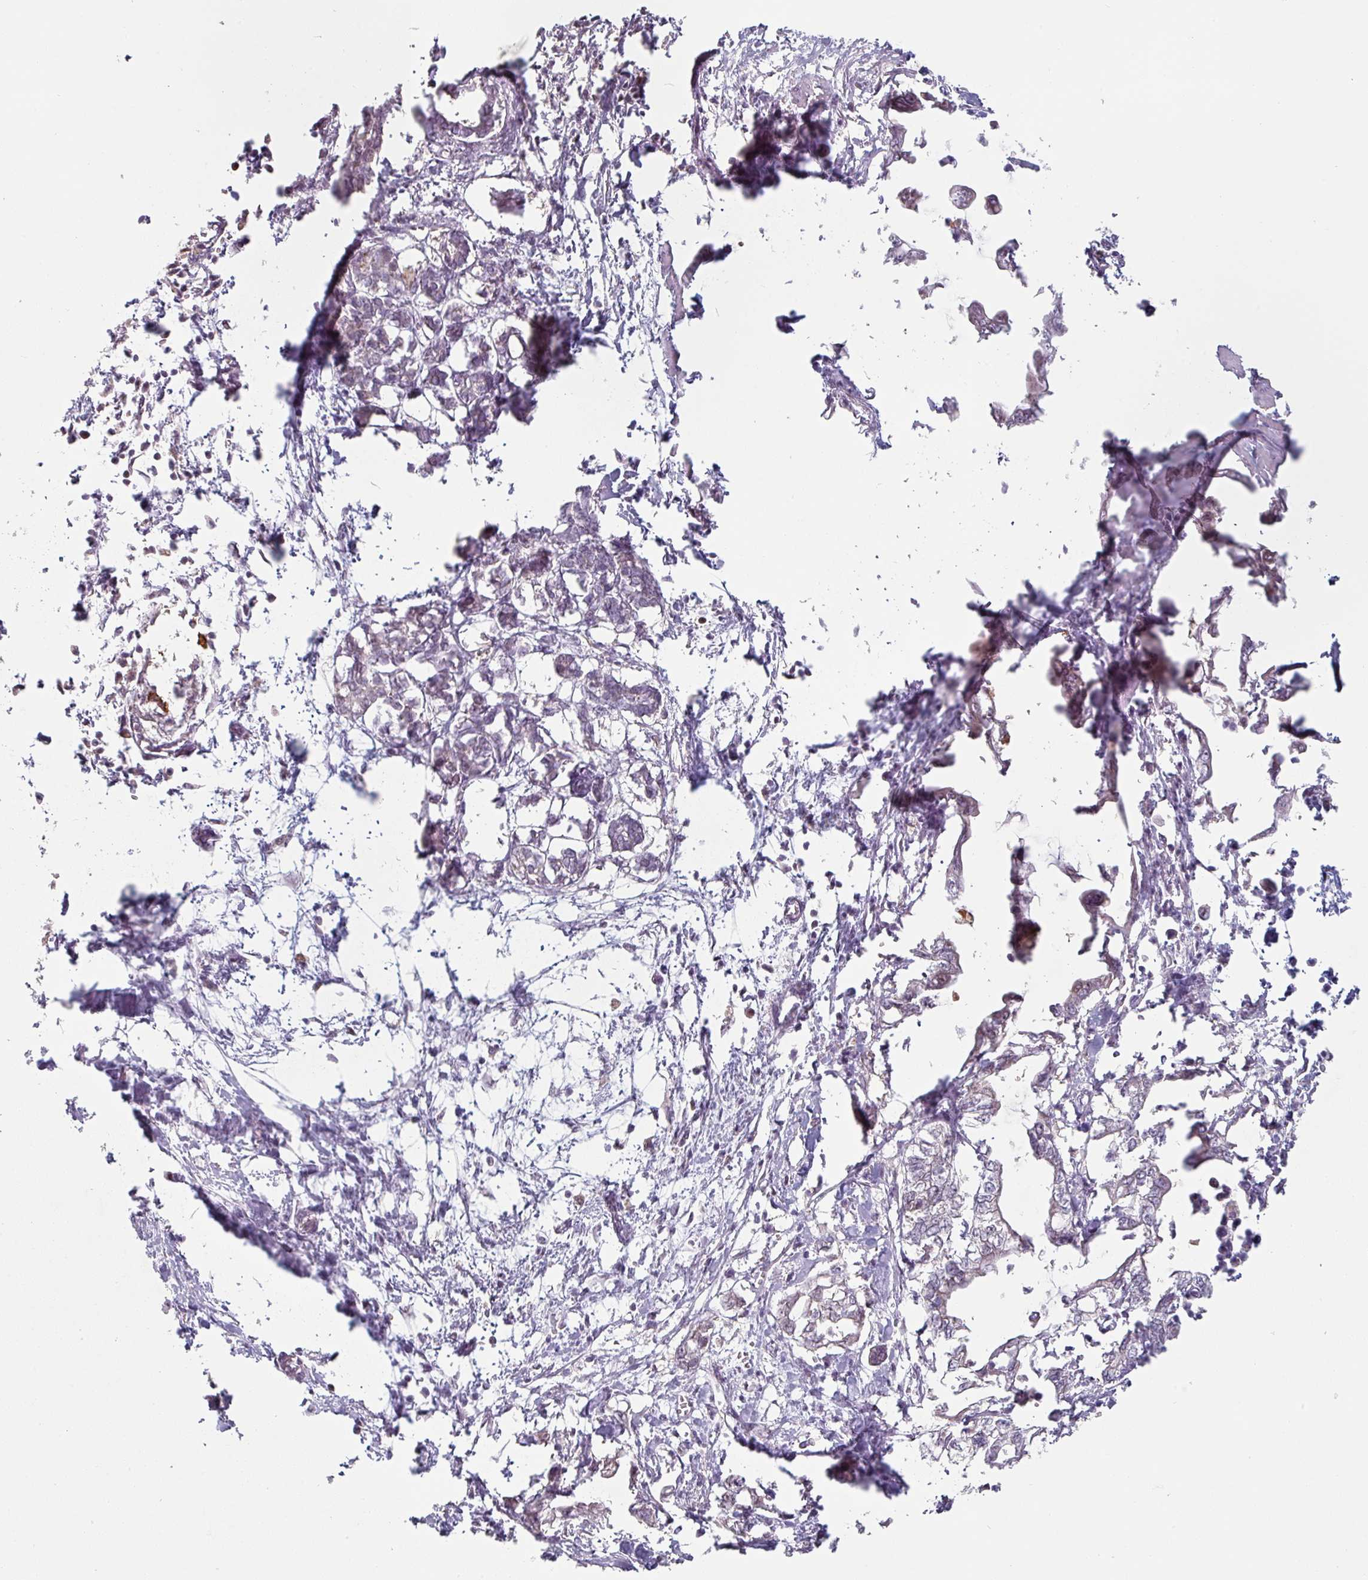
{"staining": {"intensity": "weak", "quantity": "<25%", "location": "cytoplasmic/membranous"}, "tissue": "pancreatic cancer", "cell_type": "Tumor cells", "image_type": "cancer", "snomed": [{"axis": "morphology", "description": "Adenocarcinoma, NOS"}, {"axis": "topography", "description": "Pancreas"}], "caption": "Pancreatic adenocarcinoma was stained to show a protein in brown. There is no significant expression in tumor cells.", "gene": "ZBTB6", "patient": {"sex": "male", "age": 61}}